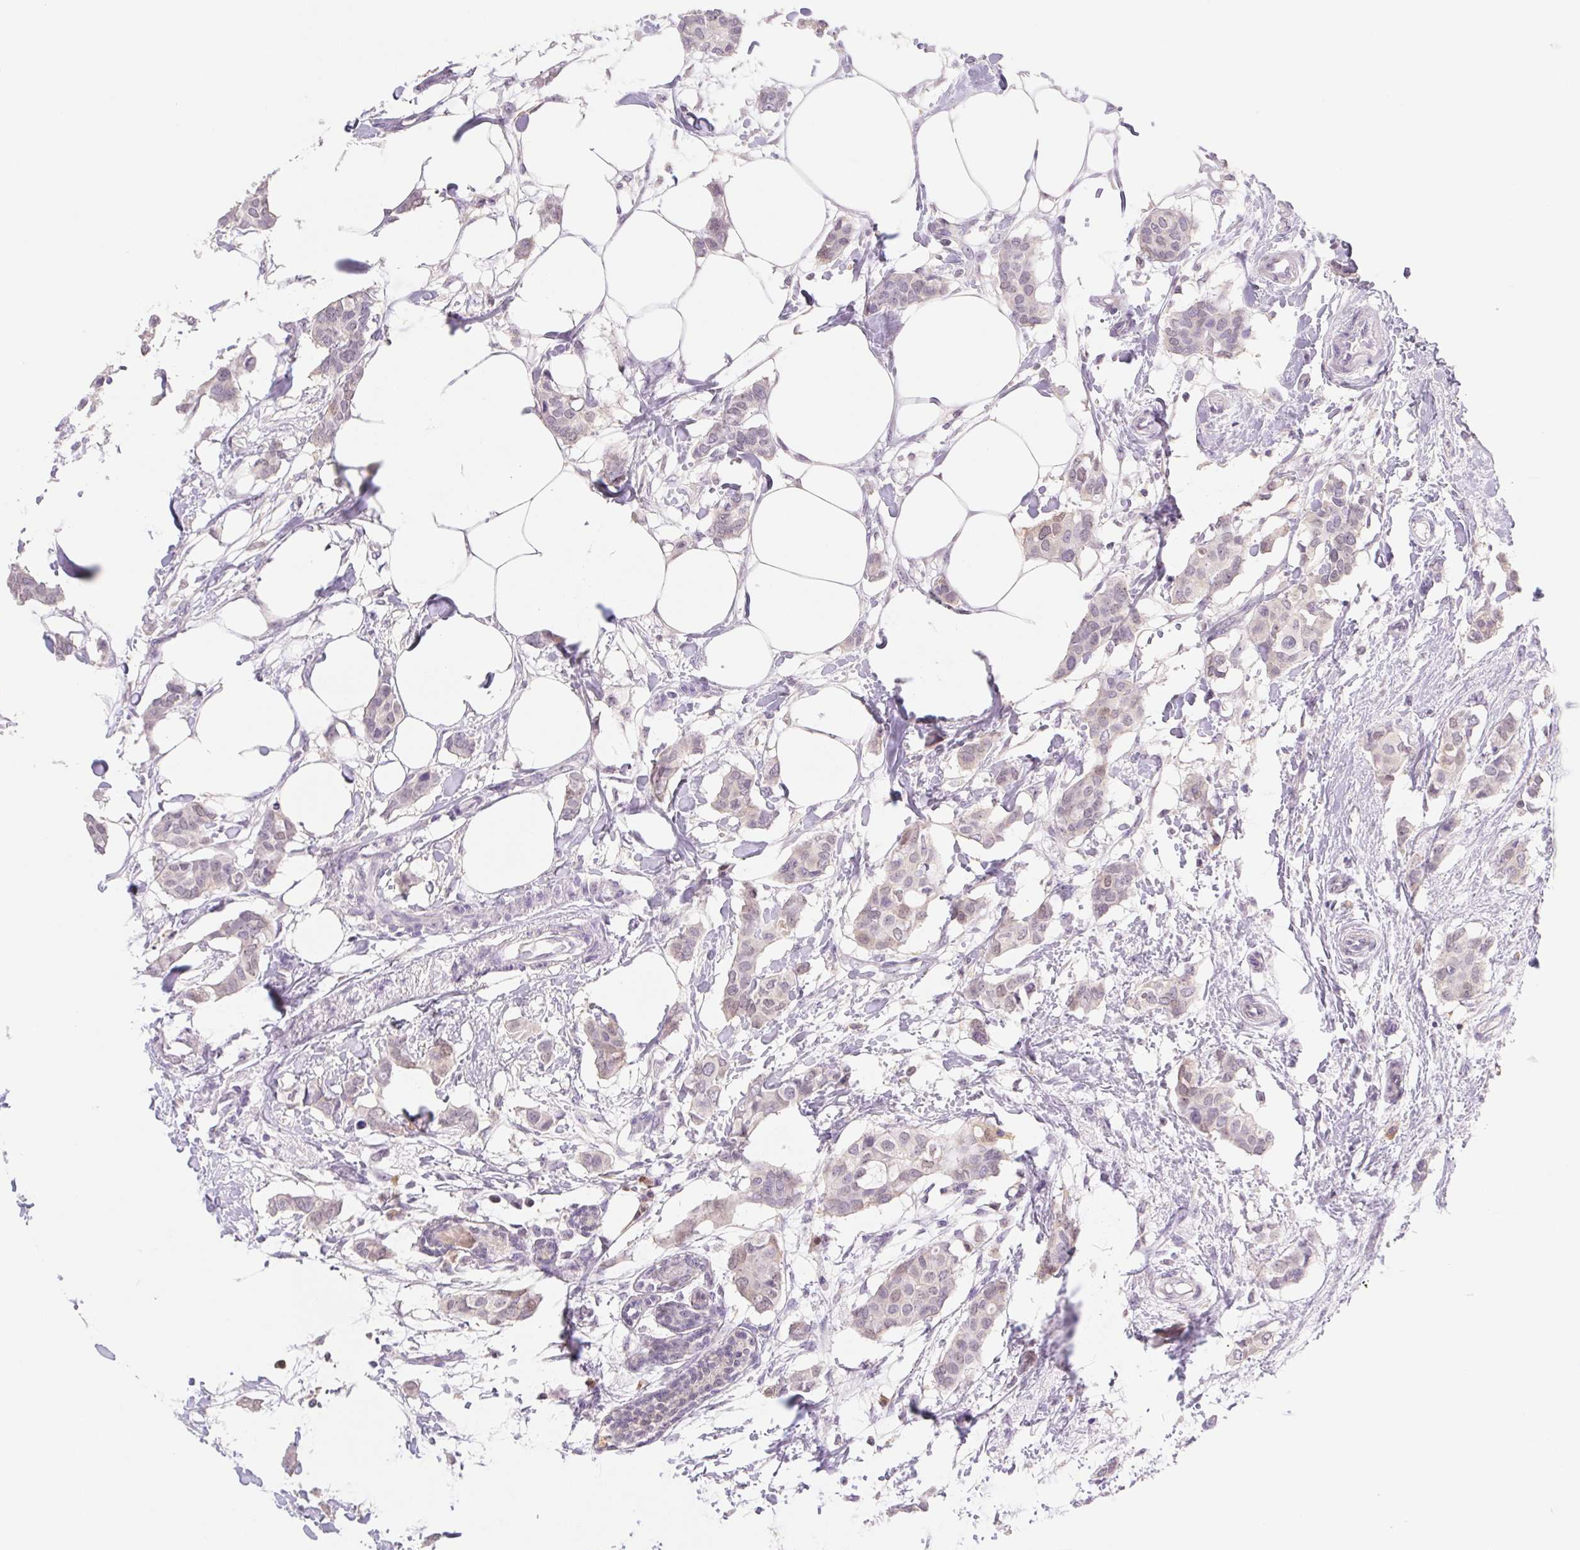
{"staining": {"intensity": "negative", "quantity": "none", "location": "none"}, "tissue": "breast cancer", "cell_type": "Tumor cells", "image_type": "cancer", "snomed": [{"axis": "morphology", "description": "Duct carcinoma"}, {"axis": "topography", "description": "Breast"}], "caption": "Tumor cells show no significant positivity in intraductal carcinoma (breast).", "gene": "L3MBTL4", "patient": {"sex": "female", "age": 62}}